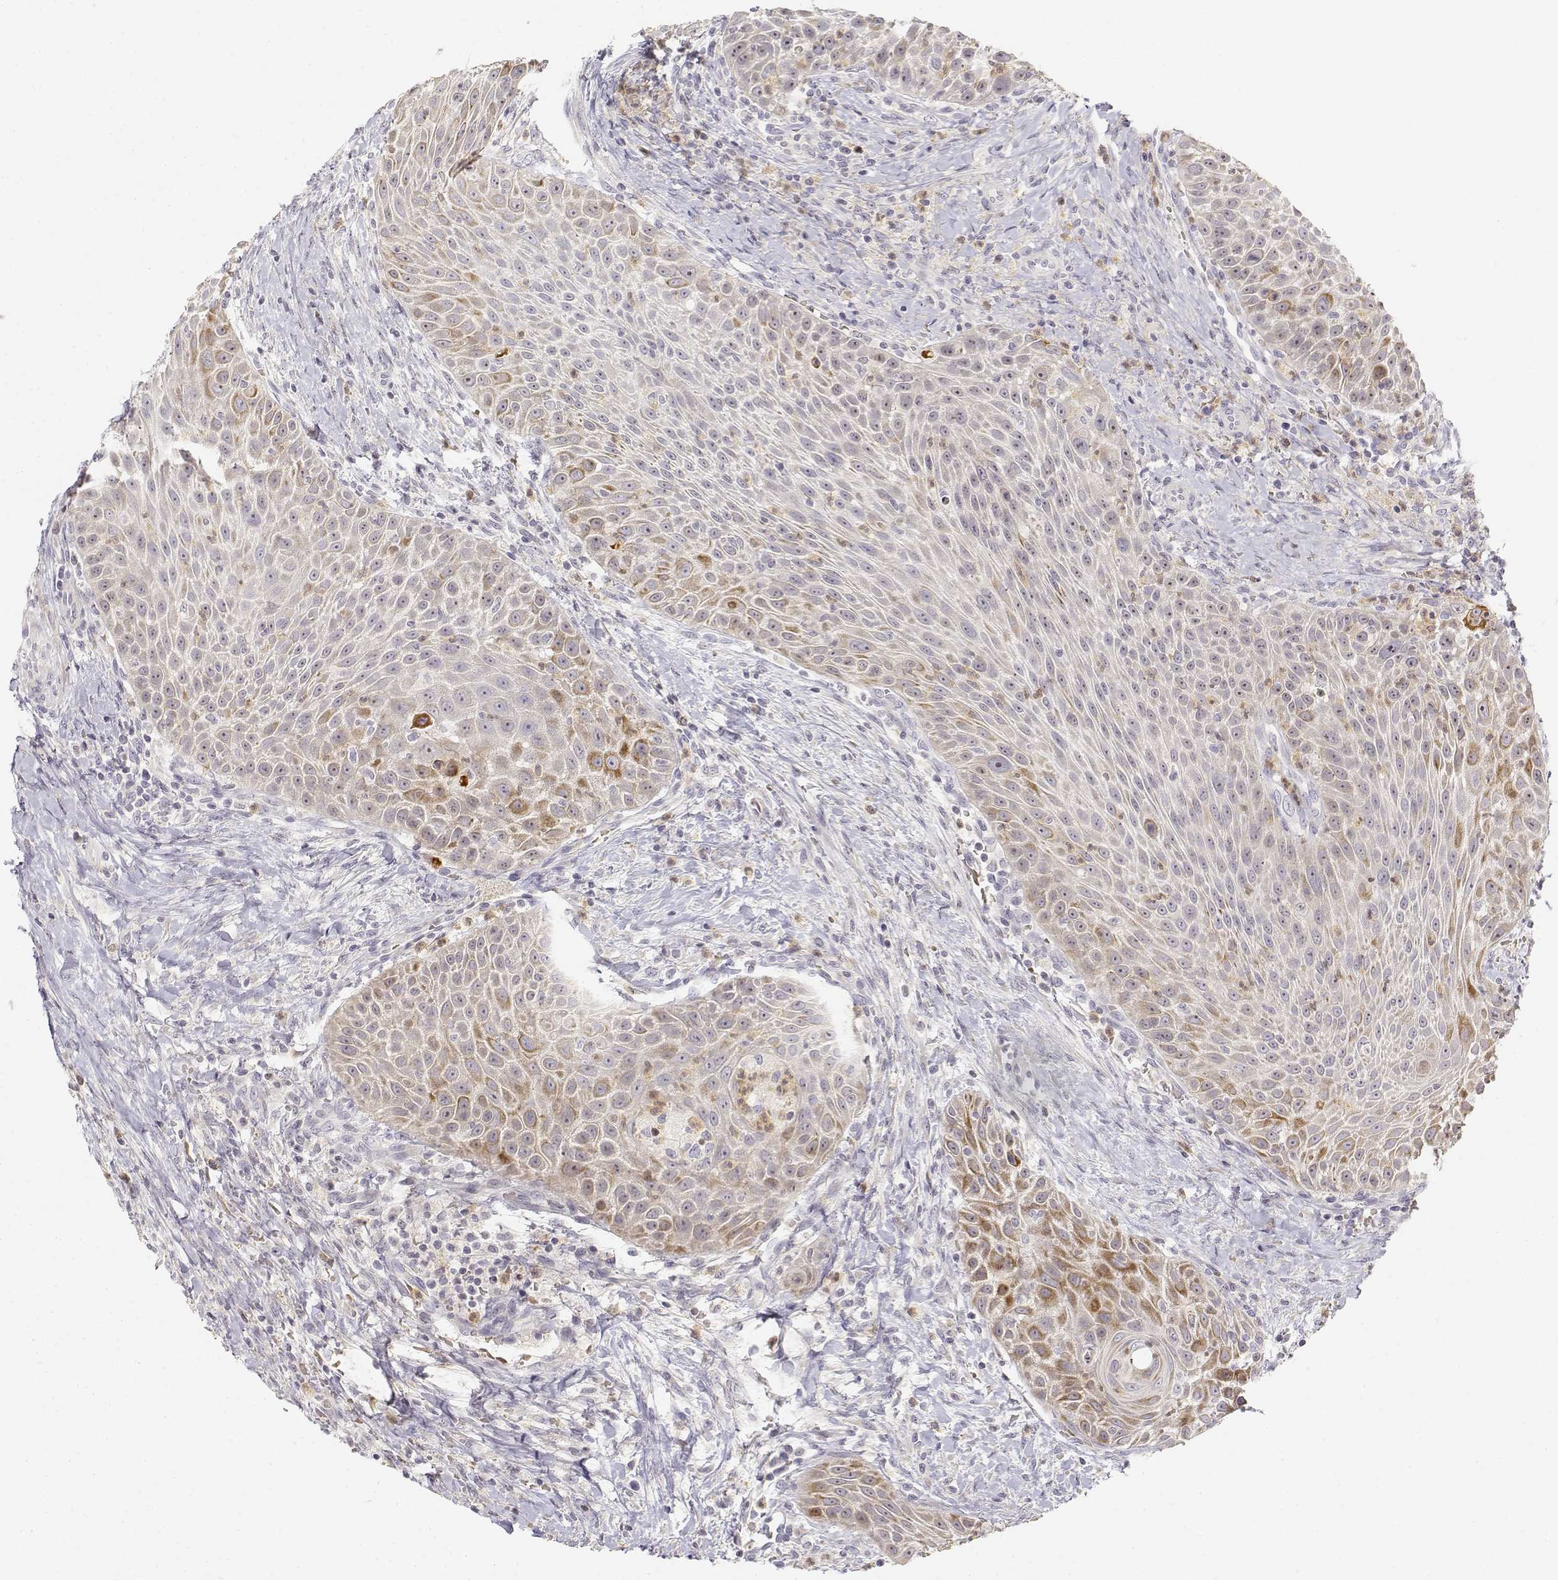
{"staining": {"intensity": "moderate", "quantity": "<25%", "location": "cytoplasmic/membranous"}, "tissue": "head and neck cancer", "cell_type": "Tumor cells", "image_type": "cancer", "snomed": [{"axis": "morphology", "description": "Squamous cell carcinoma, NOS"}, {"axis": "topography", "description": "Head-Neck"}], "caption": "Moderate cytoplasmic/membranous staining for a protein is present in approximately <25% of tumor cells of head and neck squamous cell carcinoma using immunohistochemistry (IHC).", "gene": "GLIPR1L2", "patient": {"sex": "male", "age": 69}}